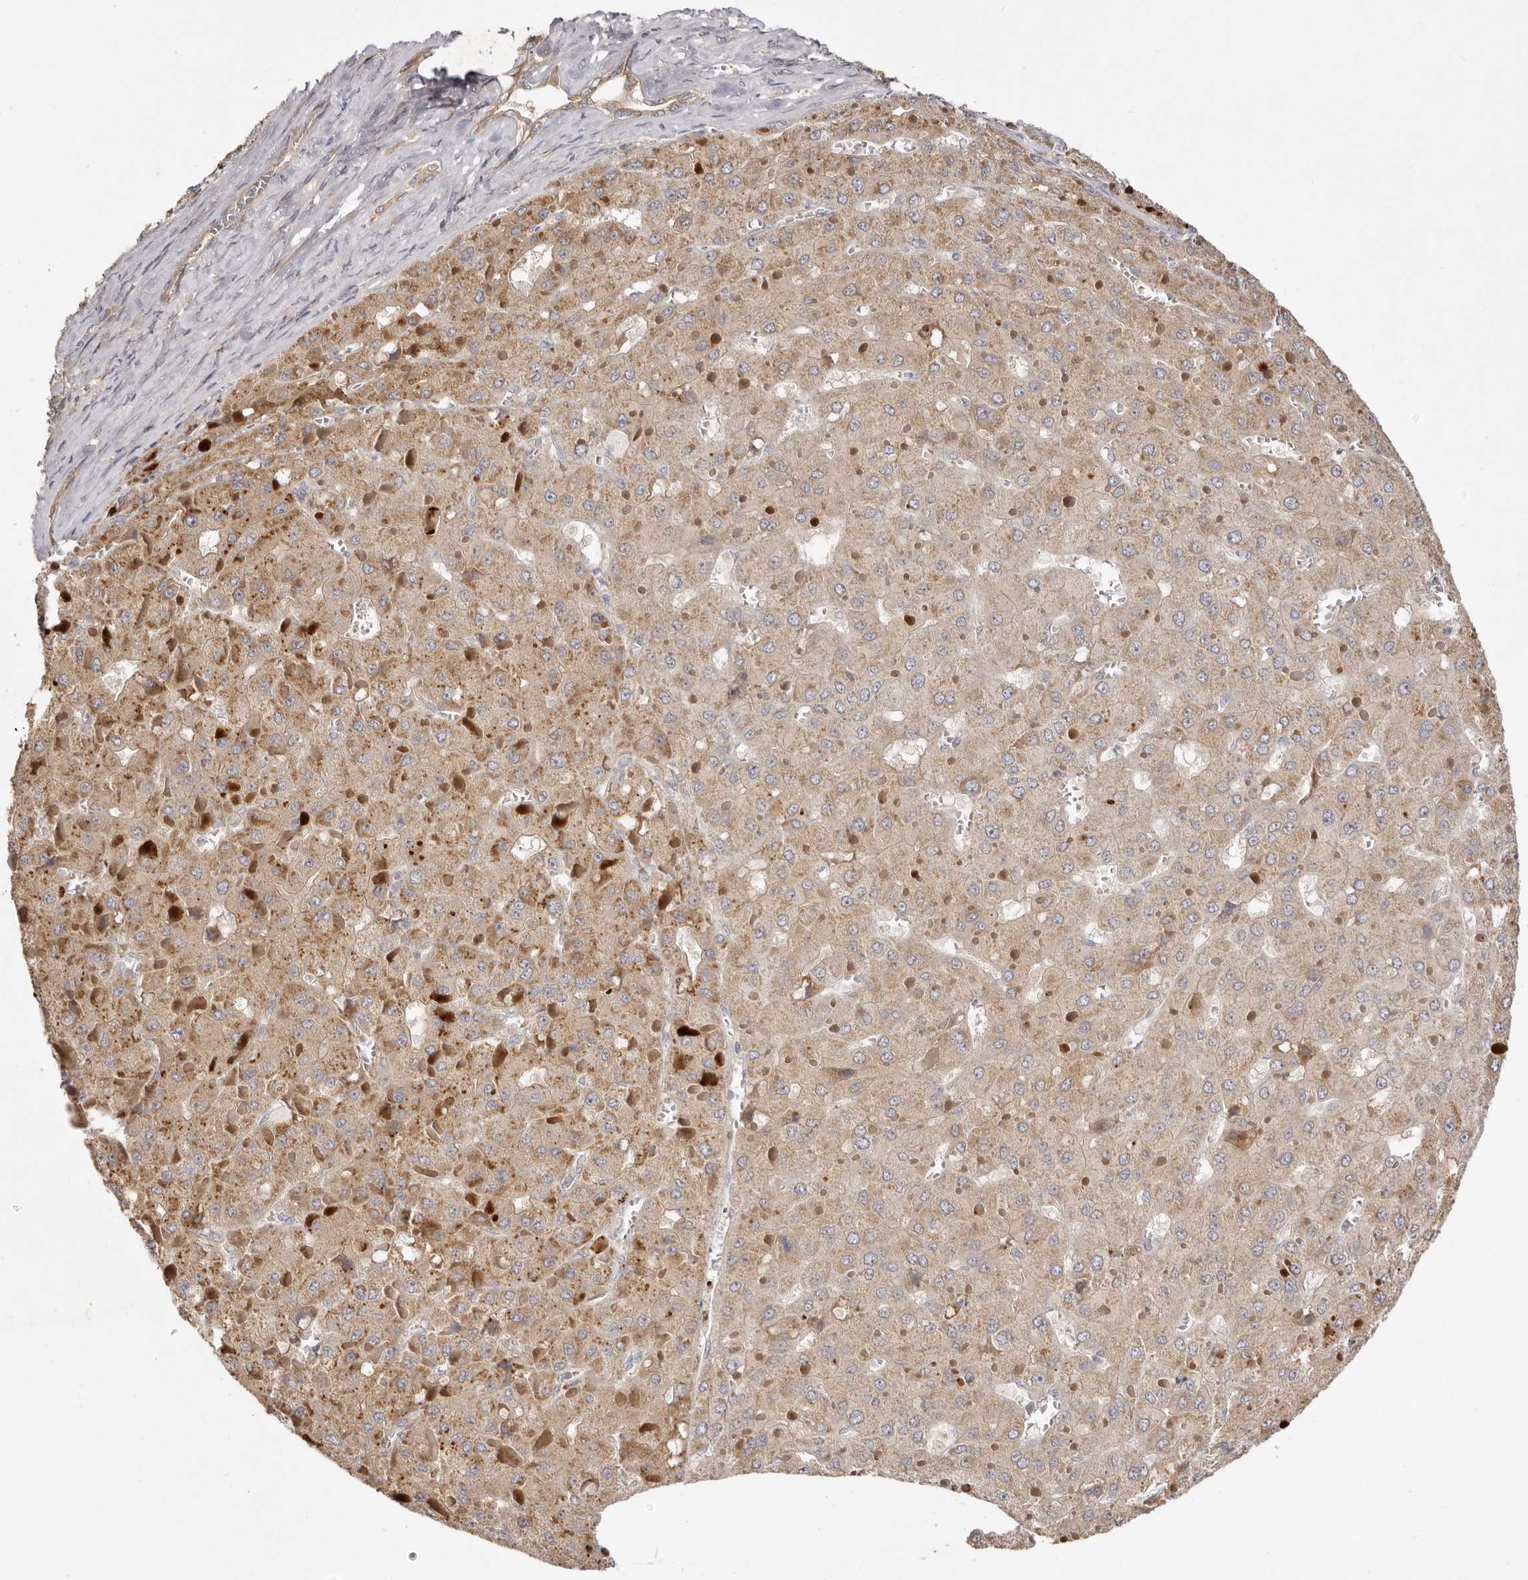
{"staining": {"intensity": "moderate", "quantity": ">75%", "location": "cytoplasmic/membranous"}, "tissue": "liver cancer", "cell_type": "Tumor cells", "image_type": "cancer", "snomed": [{"axis": "morphology", "description": "Carcinoma, Hepatocellular, NOS"}, {"axis": "topography", "description": "Liver"}], "caption": "Immunohistochemistry image of human liver cancer (hepatocellular carcinoma) stained for a protein (brown), which shows medium levels of moderate cytoplasmic/membranous staining in approximately >75% of tumor cells.", "gene": "ADAMTS9", "patient": {"sex": "female", "age": 73}}